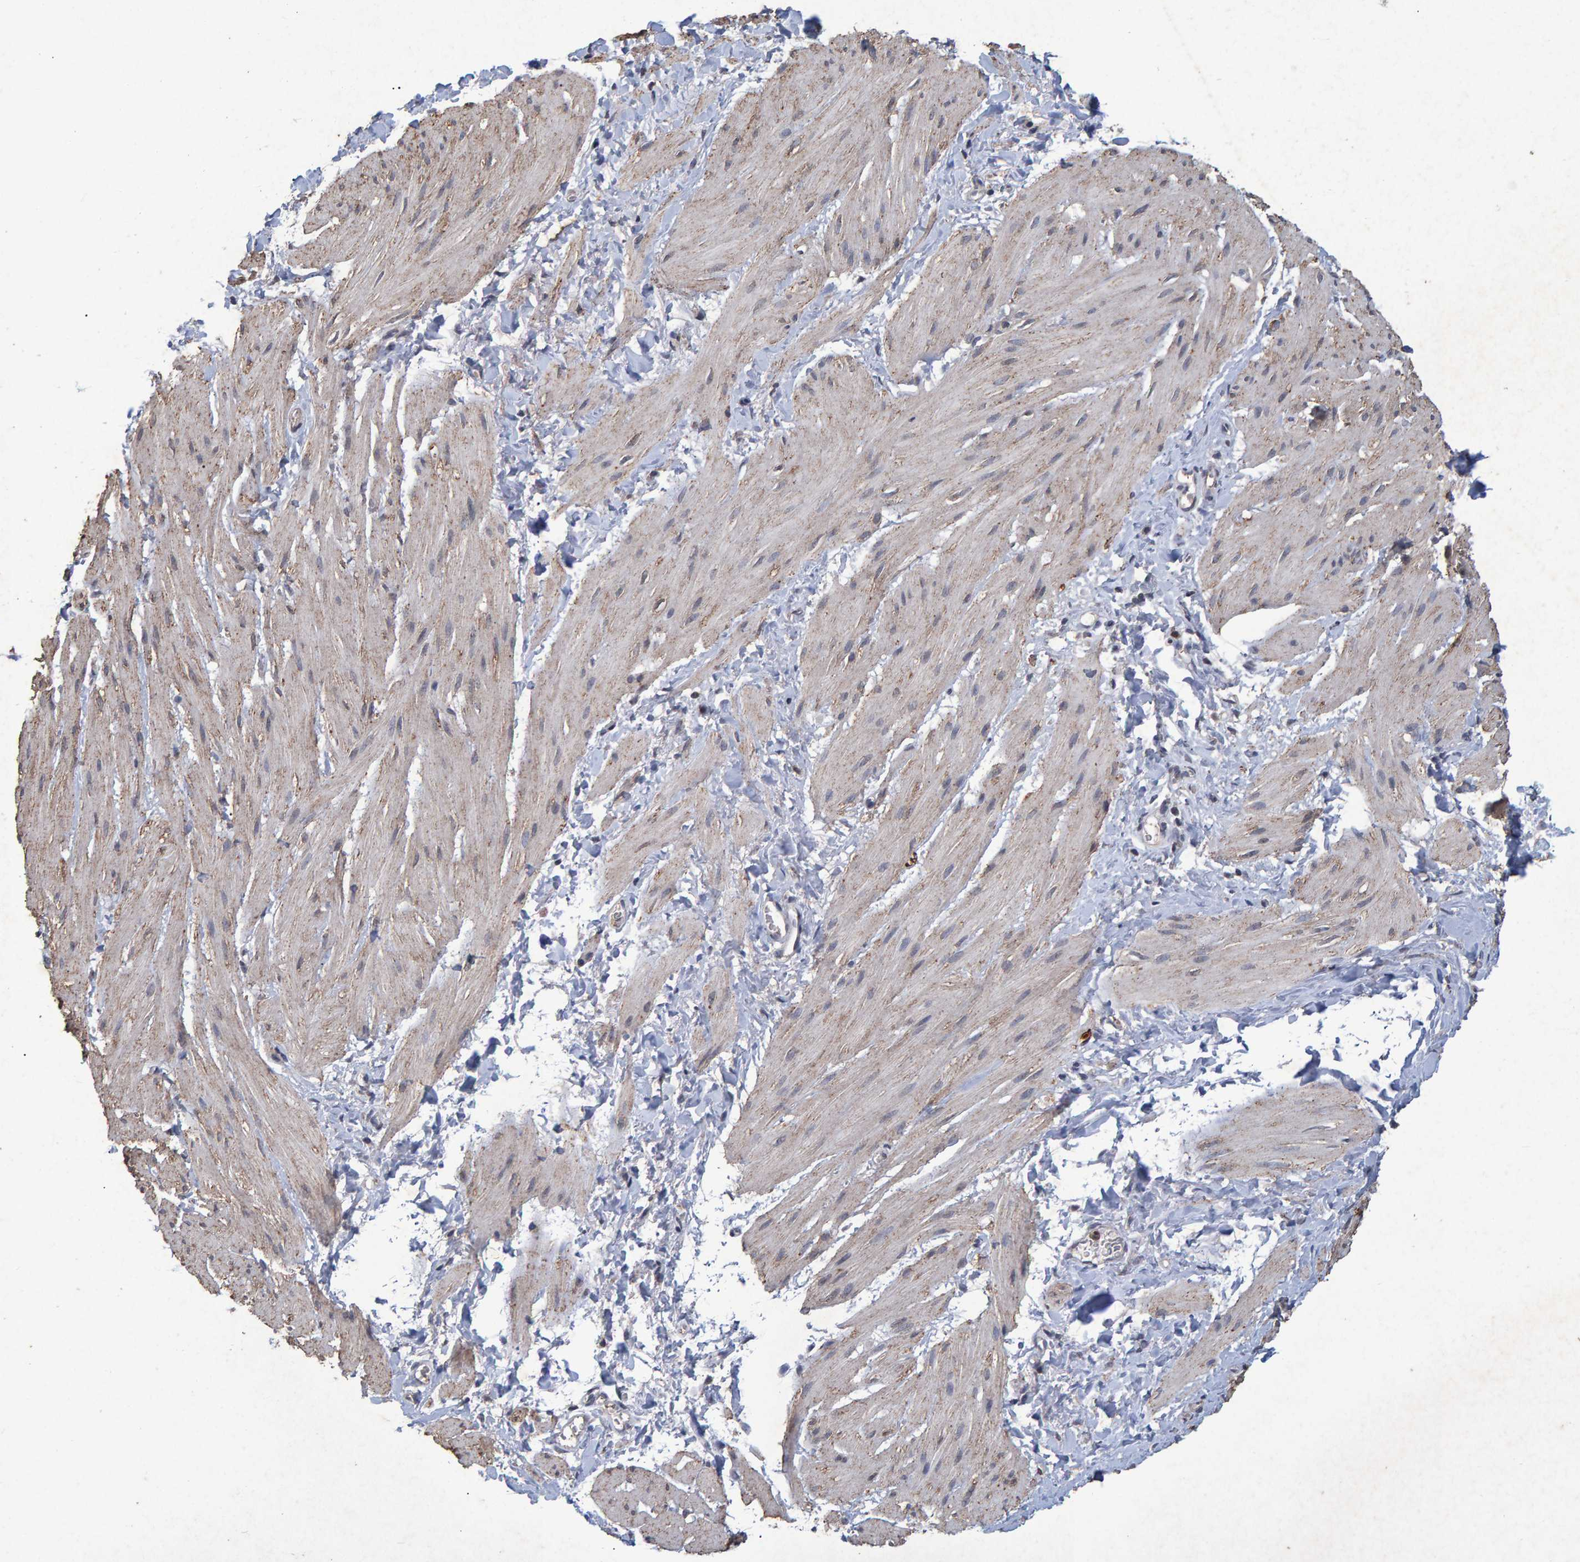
{"staining": {"intensity": "weak", "quantity": "<25%", "location": "nuclear"}, "tissue": "smooth muscle", "cell_type": "Smooth muscle cells", "image_type": "normal", "snomed": [{"axis": "morphology", "description": "Normal tissue, NOS"}, {"axis": "topography", "description": "Smooth muscle"}], "caption": "Normal smooth muscle was stained to show a protein in brown. There is no significant expression in smooth muscle cells.", "gene": "GALC", "patient": {"sex": "male", "age": 16}}